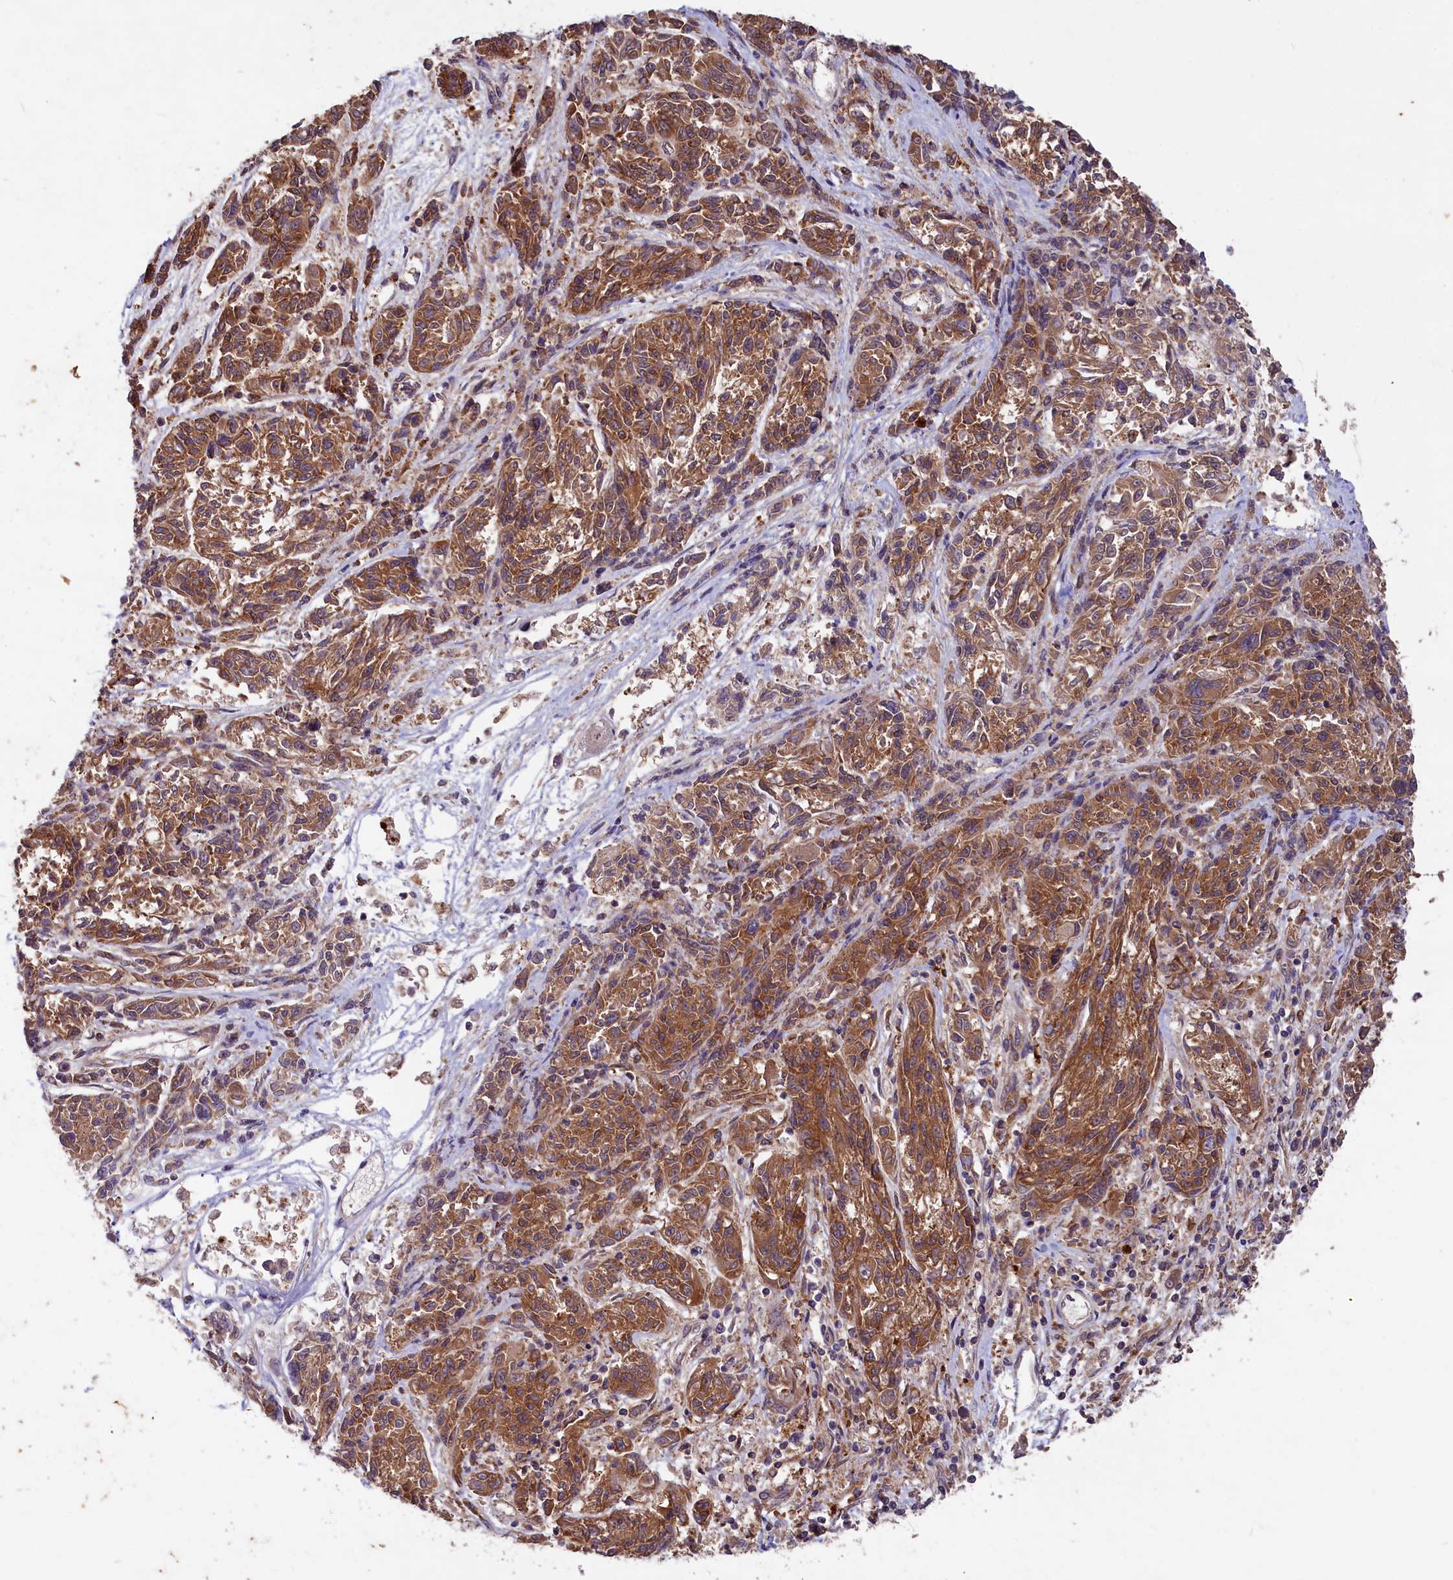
{"staining": {"intensity": "moderate", "quantity": ">75%", "location": "cytoplasmic/membranous"}, "tissue": "melanoma", "cell_type": "Tumor cells", "image_type": "cancer", "snomed": [{"axis": "morphology", "description": "Malignant melanoma, NOS"}, {"axis": "topography", "description": "Skin"}], "caption": "This image exhibits melanoma stained with immunohistochemistry to label a protein in brown. The cytoplasmic/membranous of tumor cells show moderate positivity for the protein. Nuclei are counter-stained blue.", "gene": "MYO9B", "patient": {"sex": "male", "age": 53}}